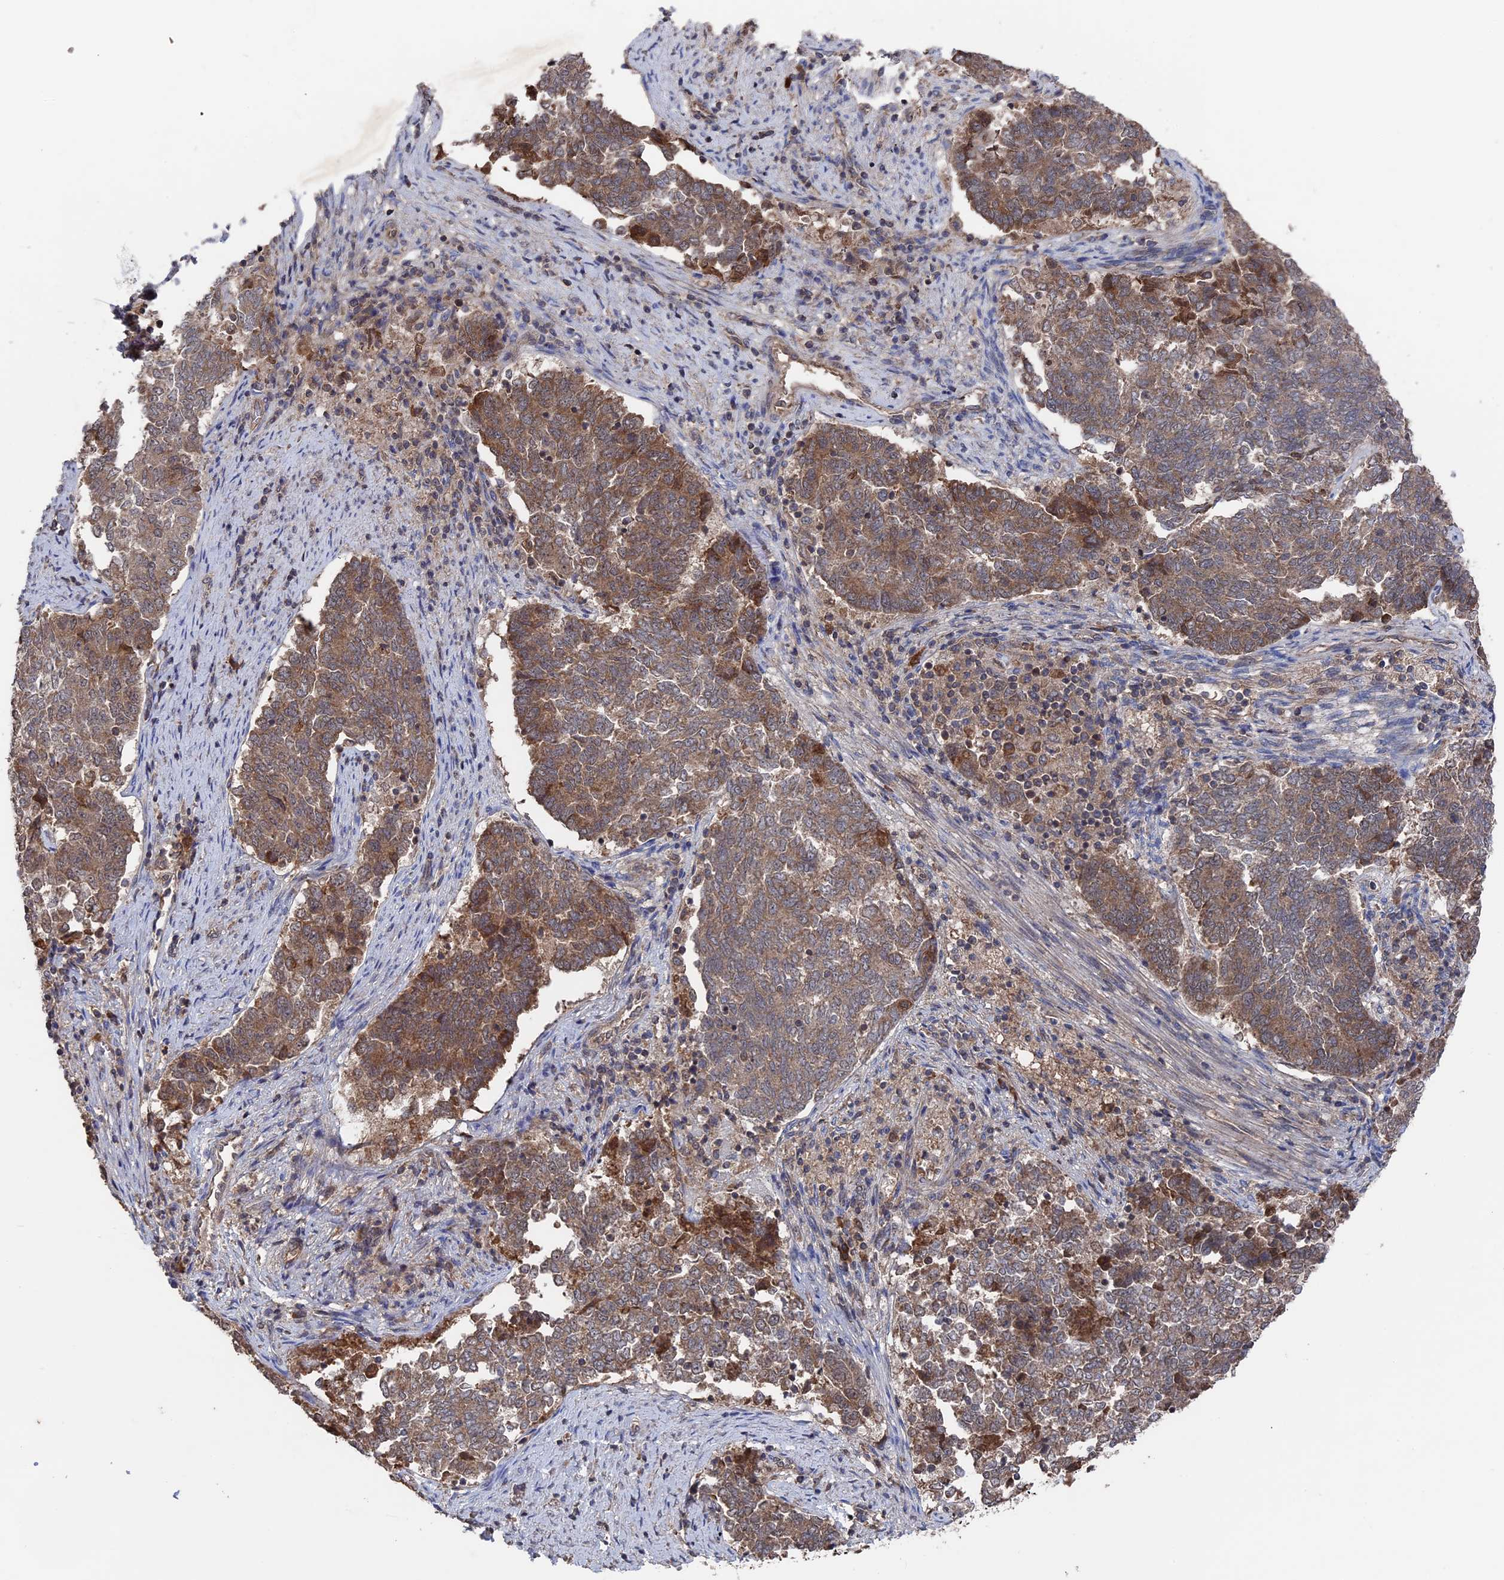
{"staining": {"intensity": "moderate", "quantity": ">75%", "location": "cytoplasmic/membranous"}, "tissue": "endometrial cancer", "cell_type": "Tumor cells", "image_type": "cancer", "snomed": [{"axis": "morphology", "description": "Adenocarcinoma, NOS"}, {"axis": "topography", "description": "Endometrium"}], "caption": "Protein staining of endometrial adenocarcinoma tissue shows moderate cytoplasmic/membranous positivity in about >75% of tumor cells.", "gene": "RAB15", "patient": {"sex": "female", "age": 80}}